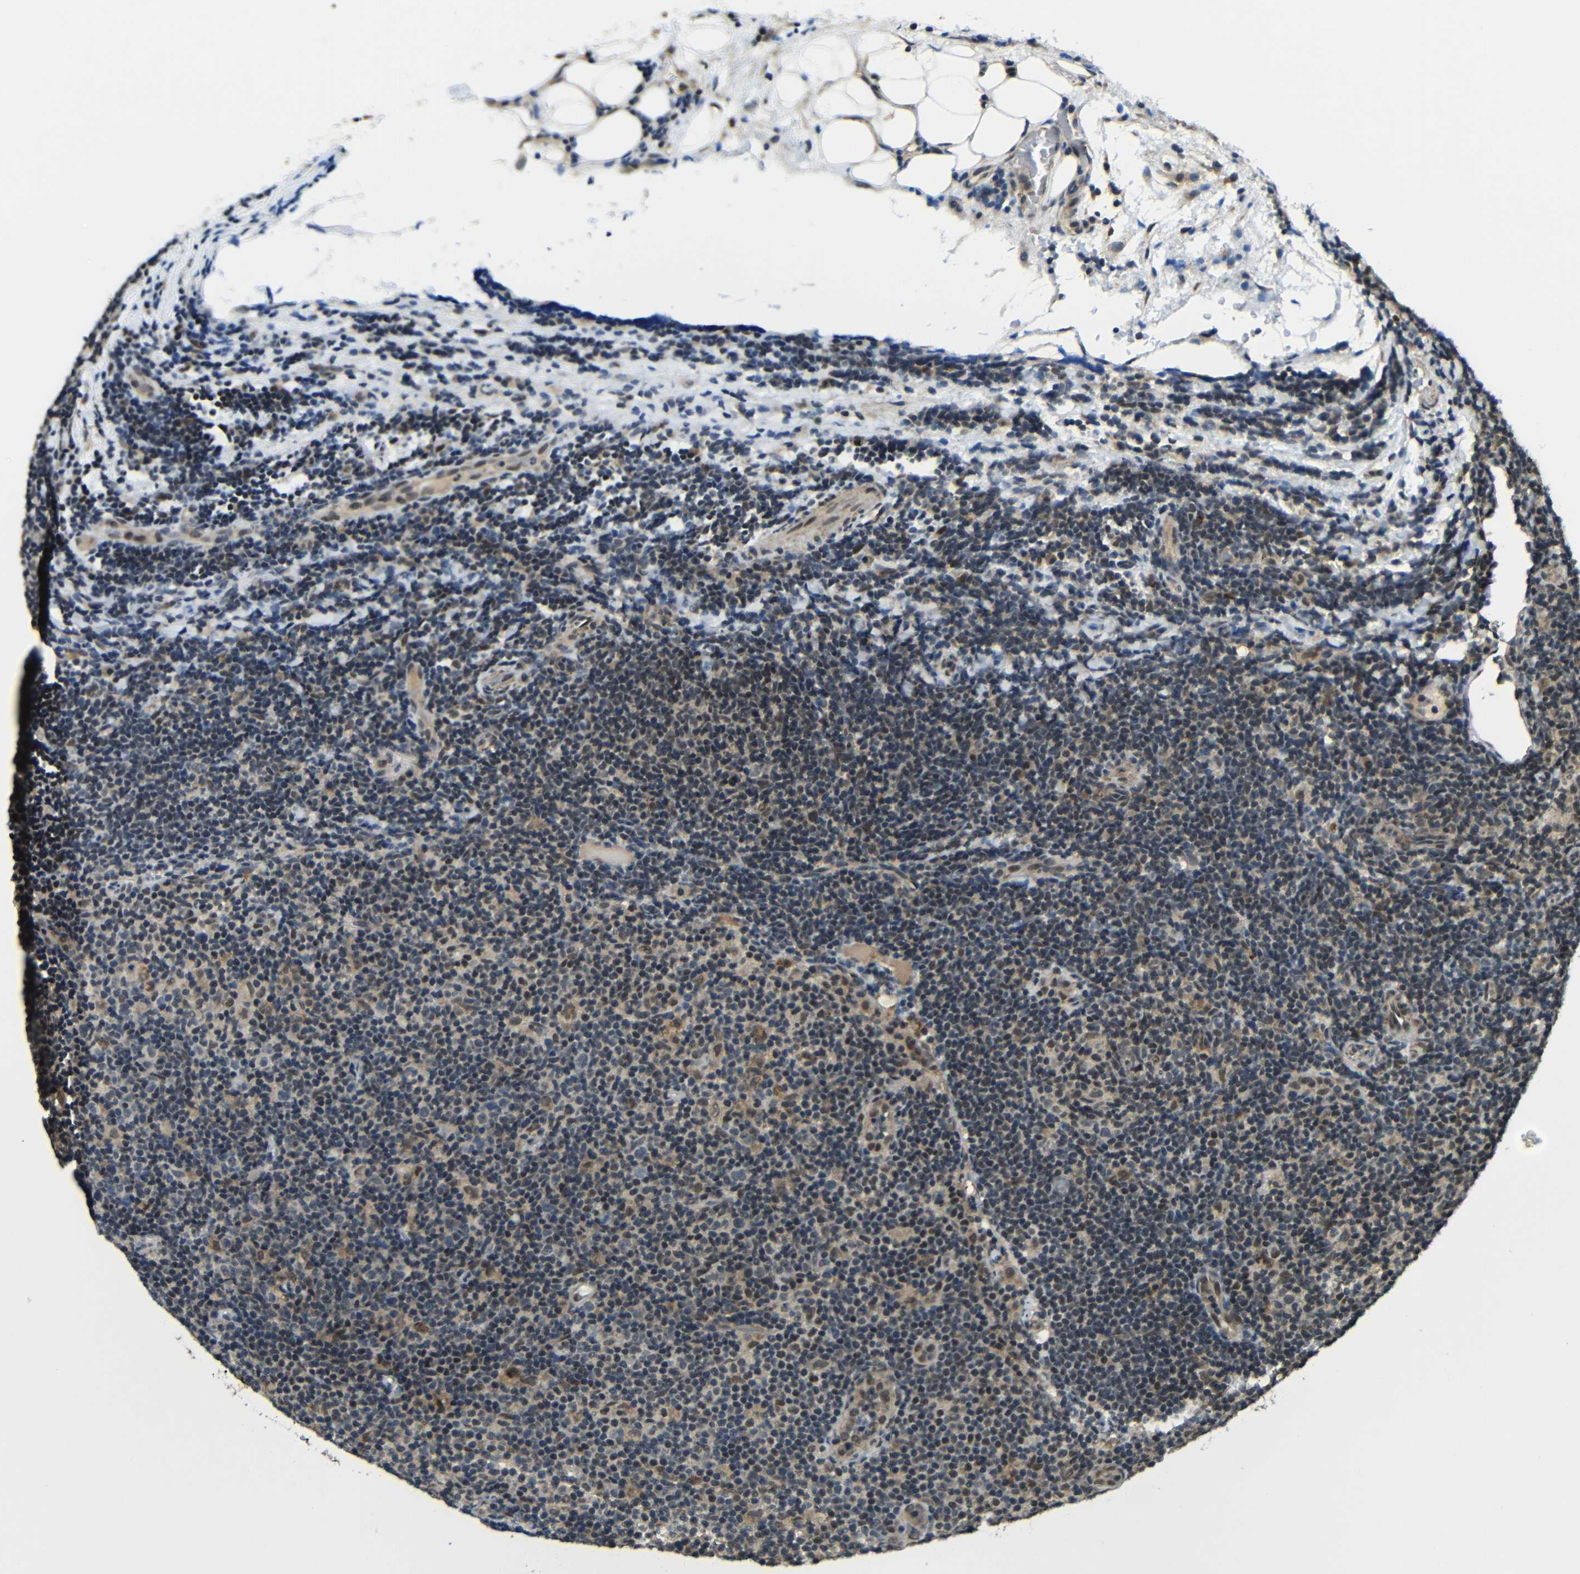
{"staining": {"intensity": "moderate", "quantity": "25%-75%", "location": "cytoplasmic/membranous"}, "tissue": "lymphoma", "cell_type": "Tumor cells", "image_type": "cancer", "snomed": [{"axis": "morphology", "description": "Malignant lymphoma, non-Hodgkin's type, Low grade"}, {"axis": "topography", "description": "Lymph node"}], "caption": "Immunohistochemical staining of human malignant lymphoma, non-Hodgkin's type (low-grade) shows medium levels of moderate cytoplasmic/membranous protein expression in approximately 25%-75% of tumor cells. (IHC, brightfield microscopy, high magnification).", "gene": "FAM172A", "patient": {"sex": "male", "age": 83}}